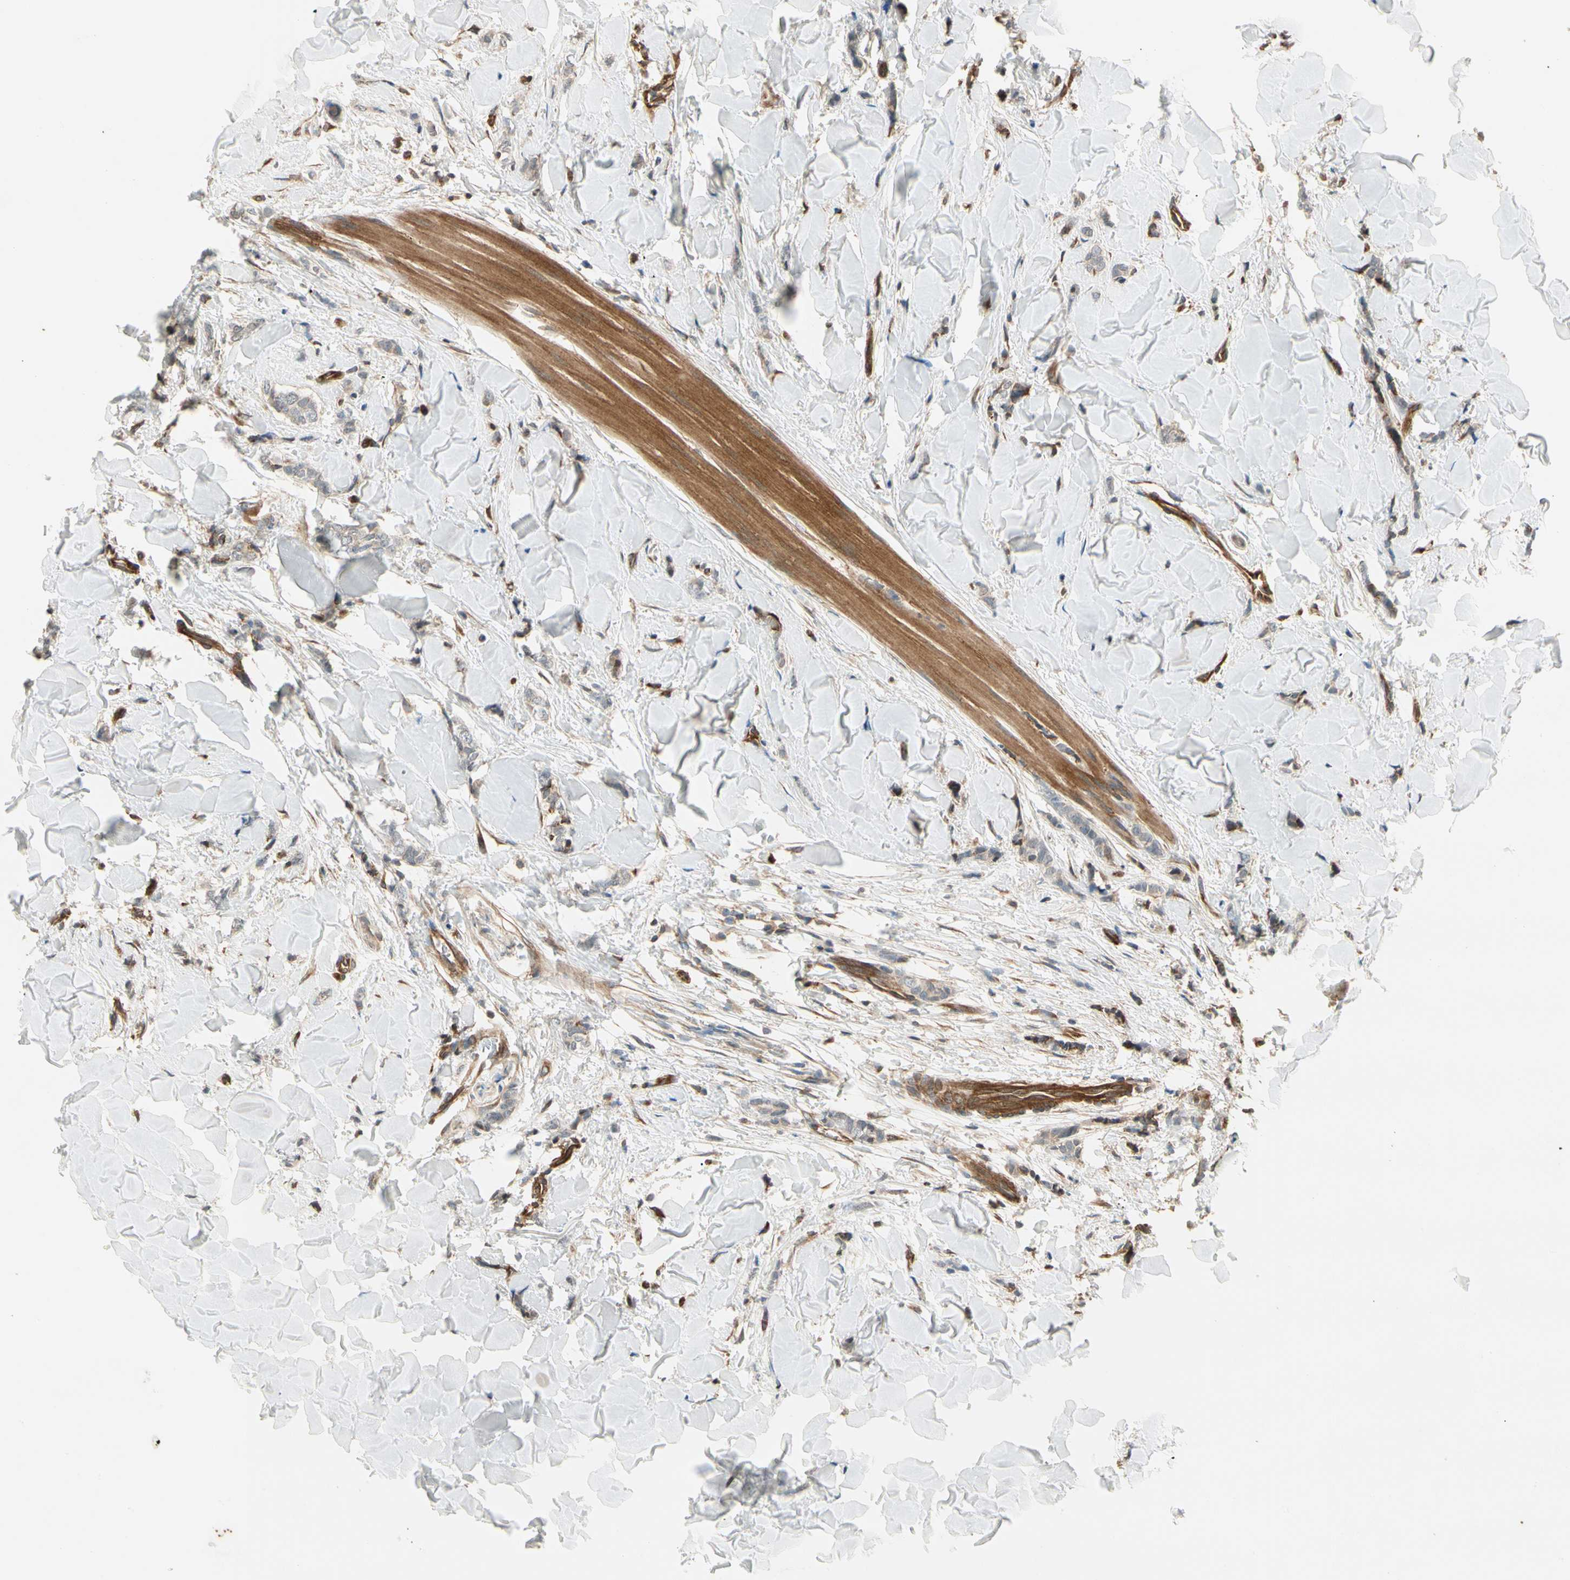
{"staining": {"intensity": "weak", "quantity": ">75%", "location": "cytoplasmic/membranous"}, "tissue": "breast cancer", "cell_type": "Tumor cells", "image_type": "cancer", "snomed": [{"axis": "morphology", "description": "Lobular carcinoma"}, {"axis": "topography", "description": "Skin"}, {"axis": "topography", "description": "Breast"}], "caption": "Human breast lobular carcinoma stained with a brown dye exhibits weak cytoplasmic/membranous positive staining in approximately >75% of tumor cells.", "gene": "ROCK2", "patient": {"sex": "female", "age": 46}}